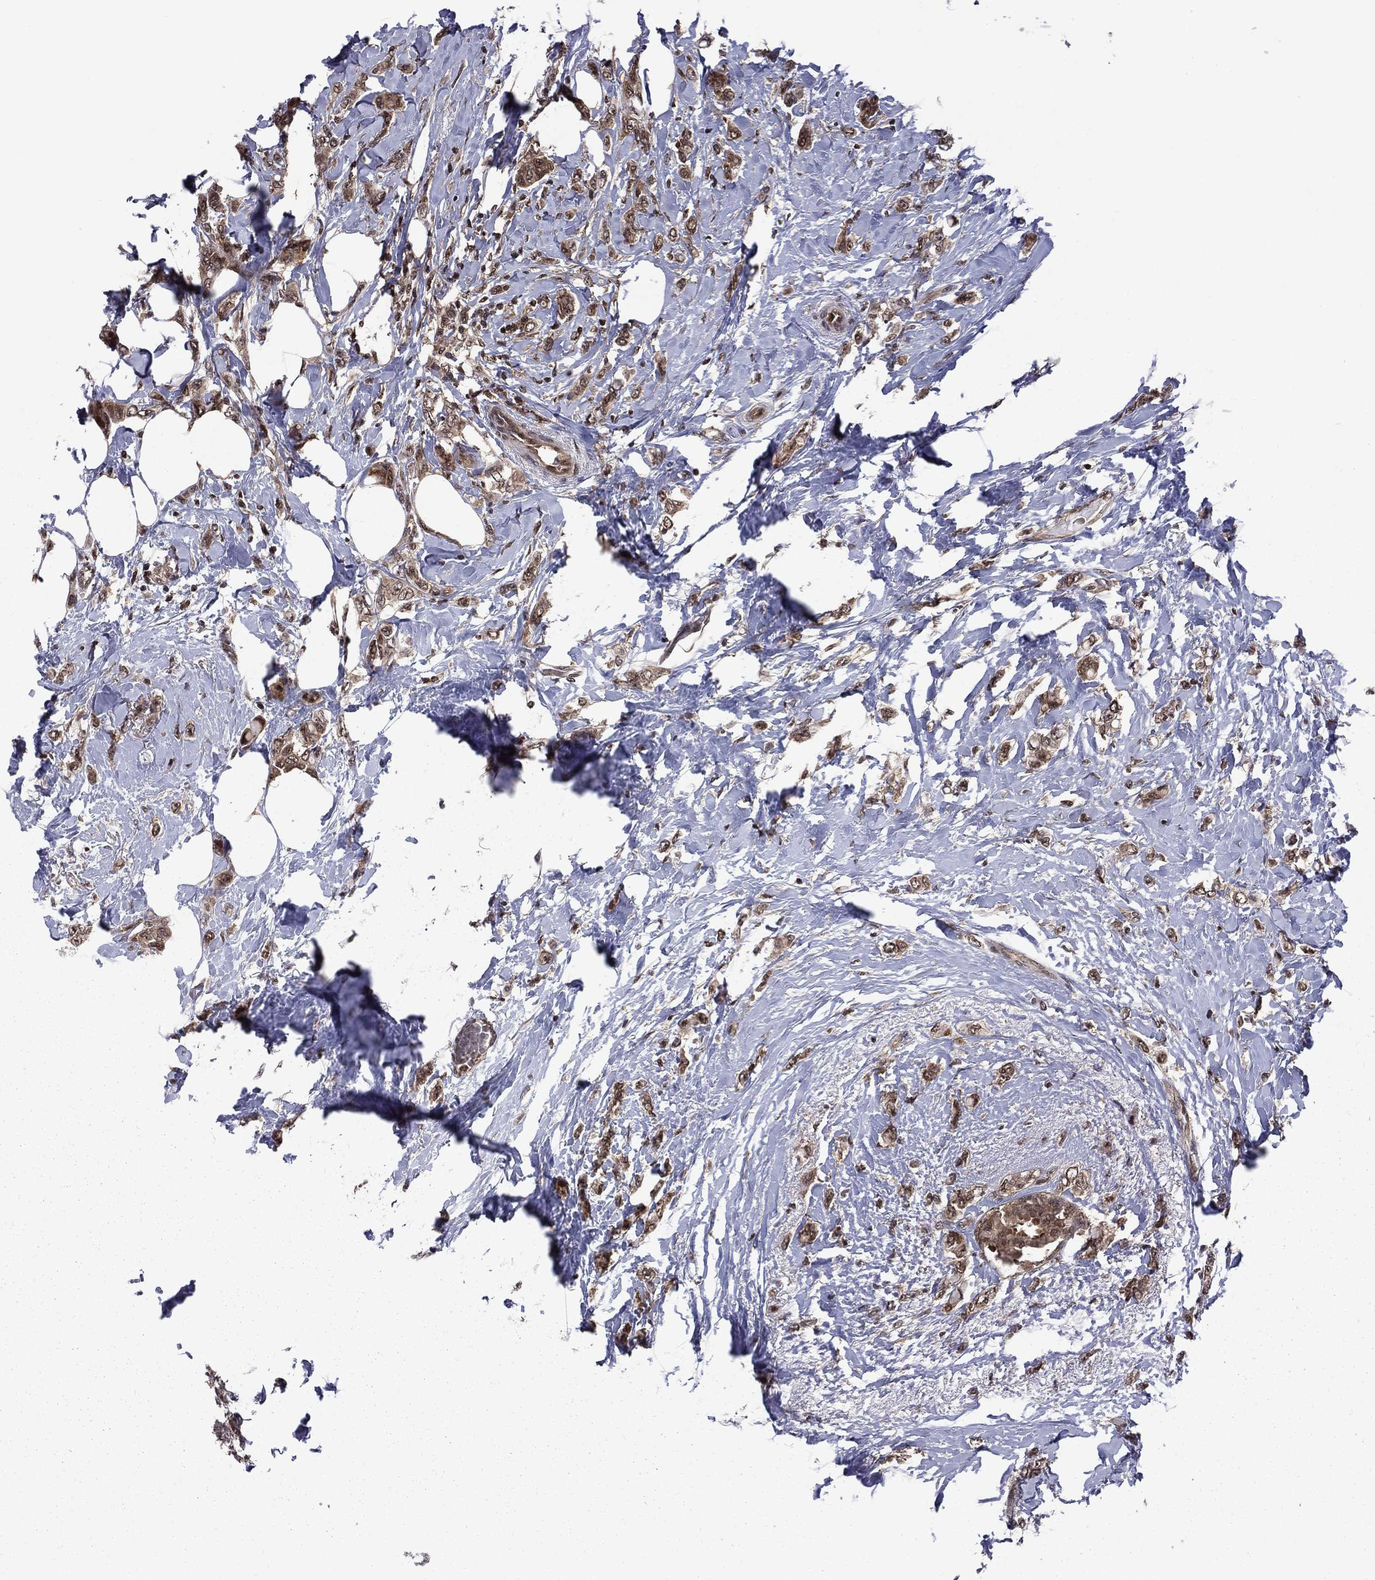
{"staining": {"intensity": "moderate", "quantity": "25%-75%", "location": "cytoplasmic/membranous"}, "tissue": "breast cancer", "cell_type": "Tumor cells", "image_type": "cancer", "snomed": [{"axis": "morphology", "description": "Lobular carcinoma"}, {"axis": "topography", "description": "Breast"}], "caption": "This is an image of IHC staining of breast lobular carcinoma, which shows moderate staining in the cytoplasmic/membranous of tumor cells.", "gene": "PSMD2", "patient": {"sex": "female", "age": 66}}